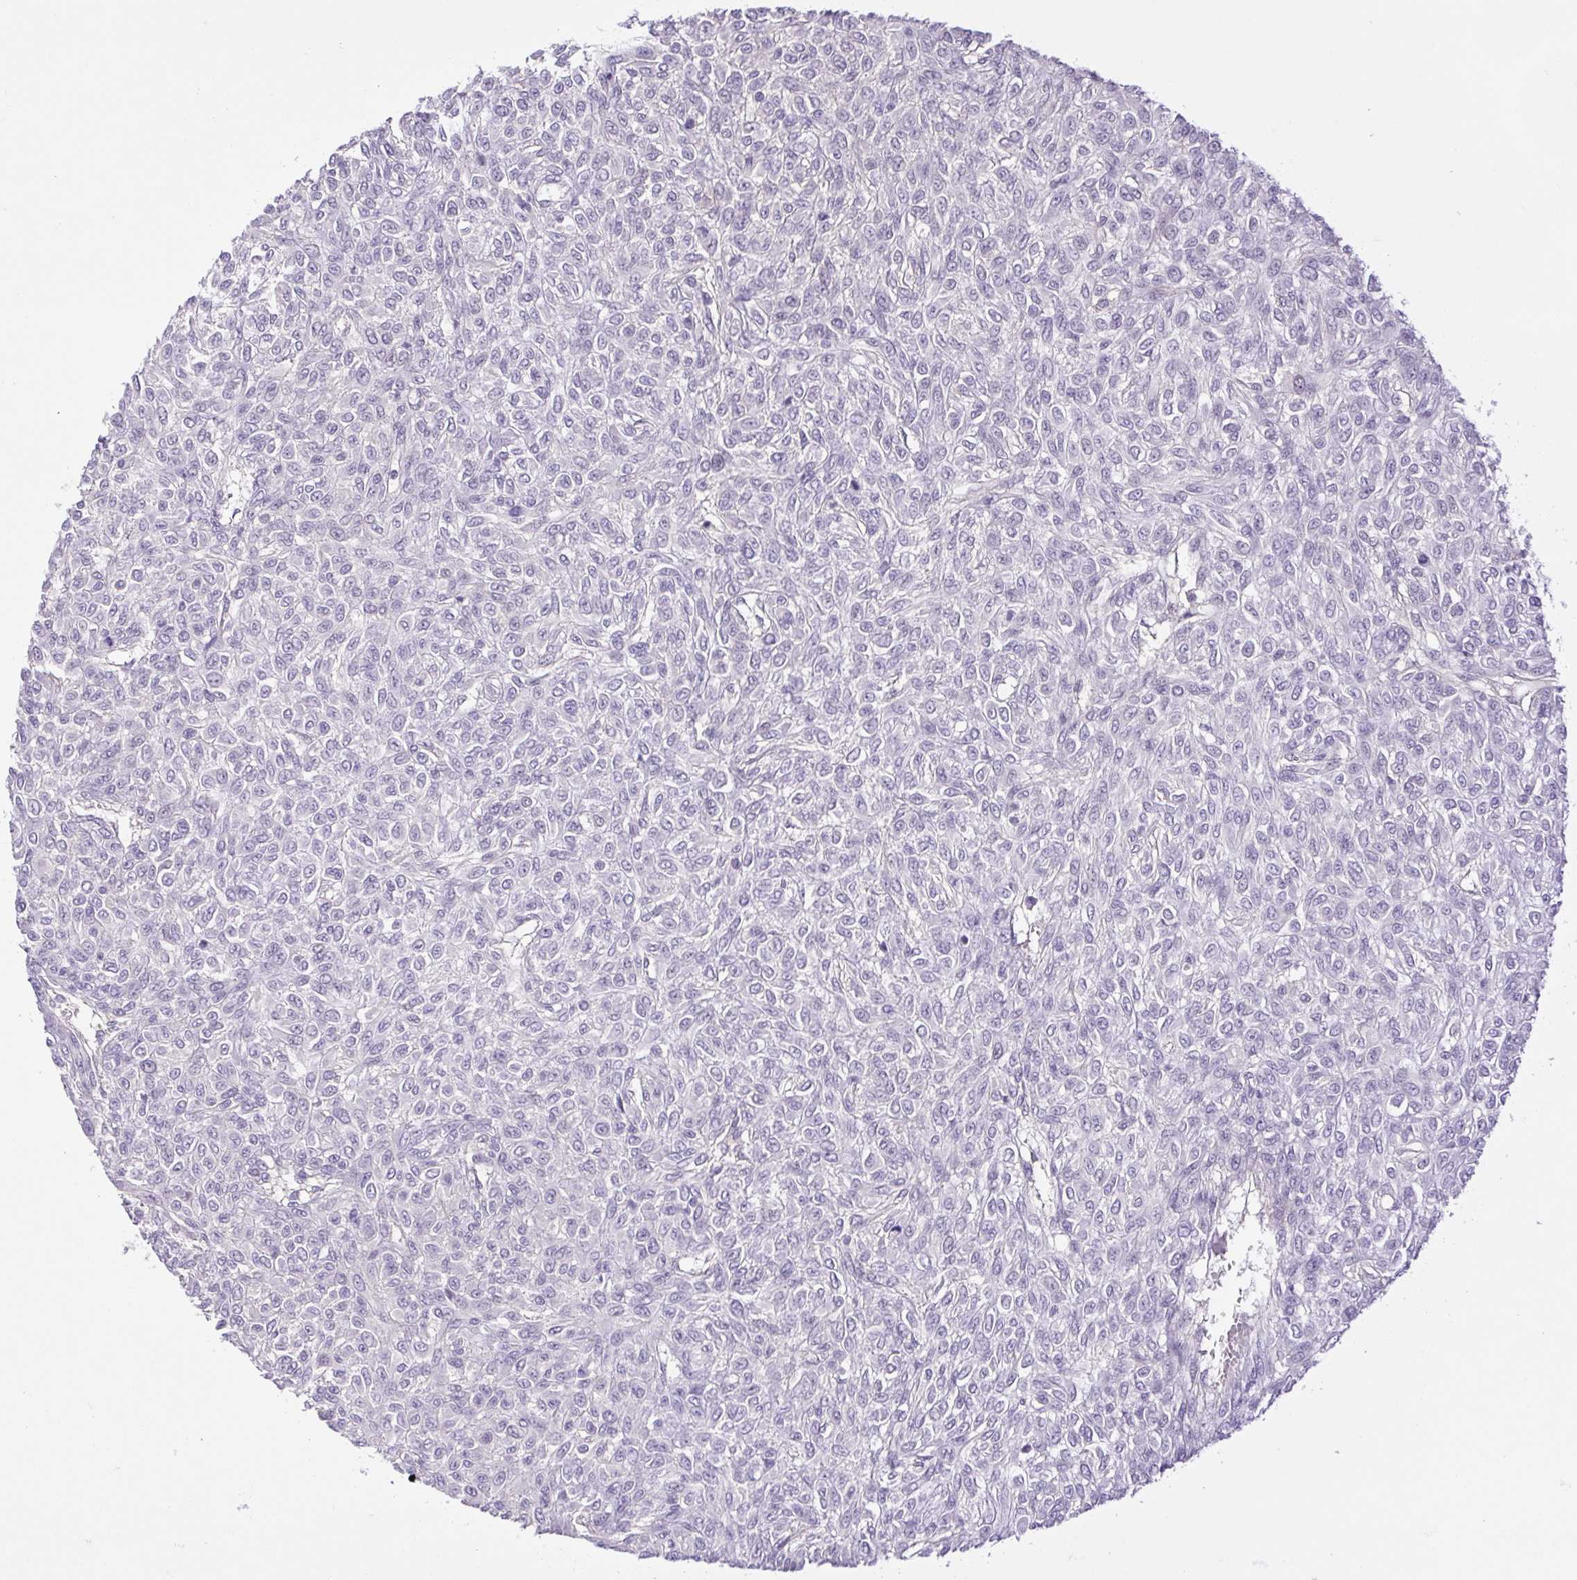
{"staining": {"intensity": "negative", "quantity": "none", "location": "none"}, "tissue": "renal cancer", "cell_type": "Tumor cells", "image_type": "cancer", "snomed": [{"axis": "morphology", "description": "Adenocarcinoma, NOS"}, {"axis": "topography", "description": "Kidney"}], "caption": "This is an IHC histopathology image of human renal cancer (adenocarcinoma). There is no staining in tumor cells.", "gene": "FAM177B", "patient": {"sex": "male", "age": 58}}